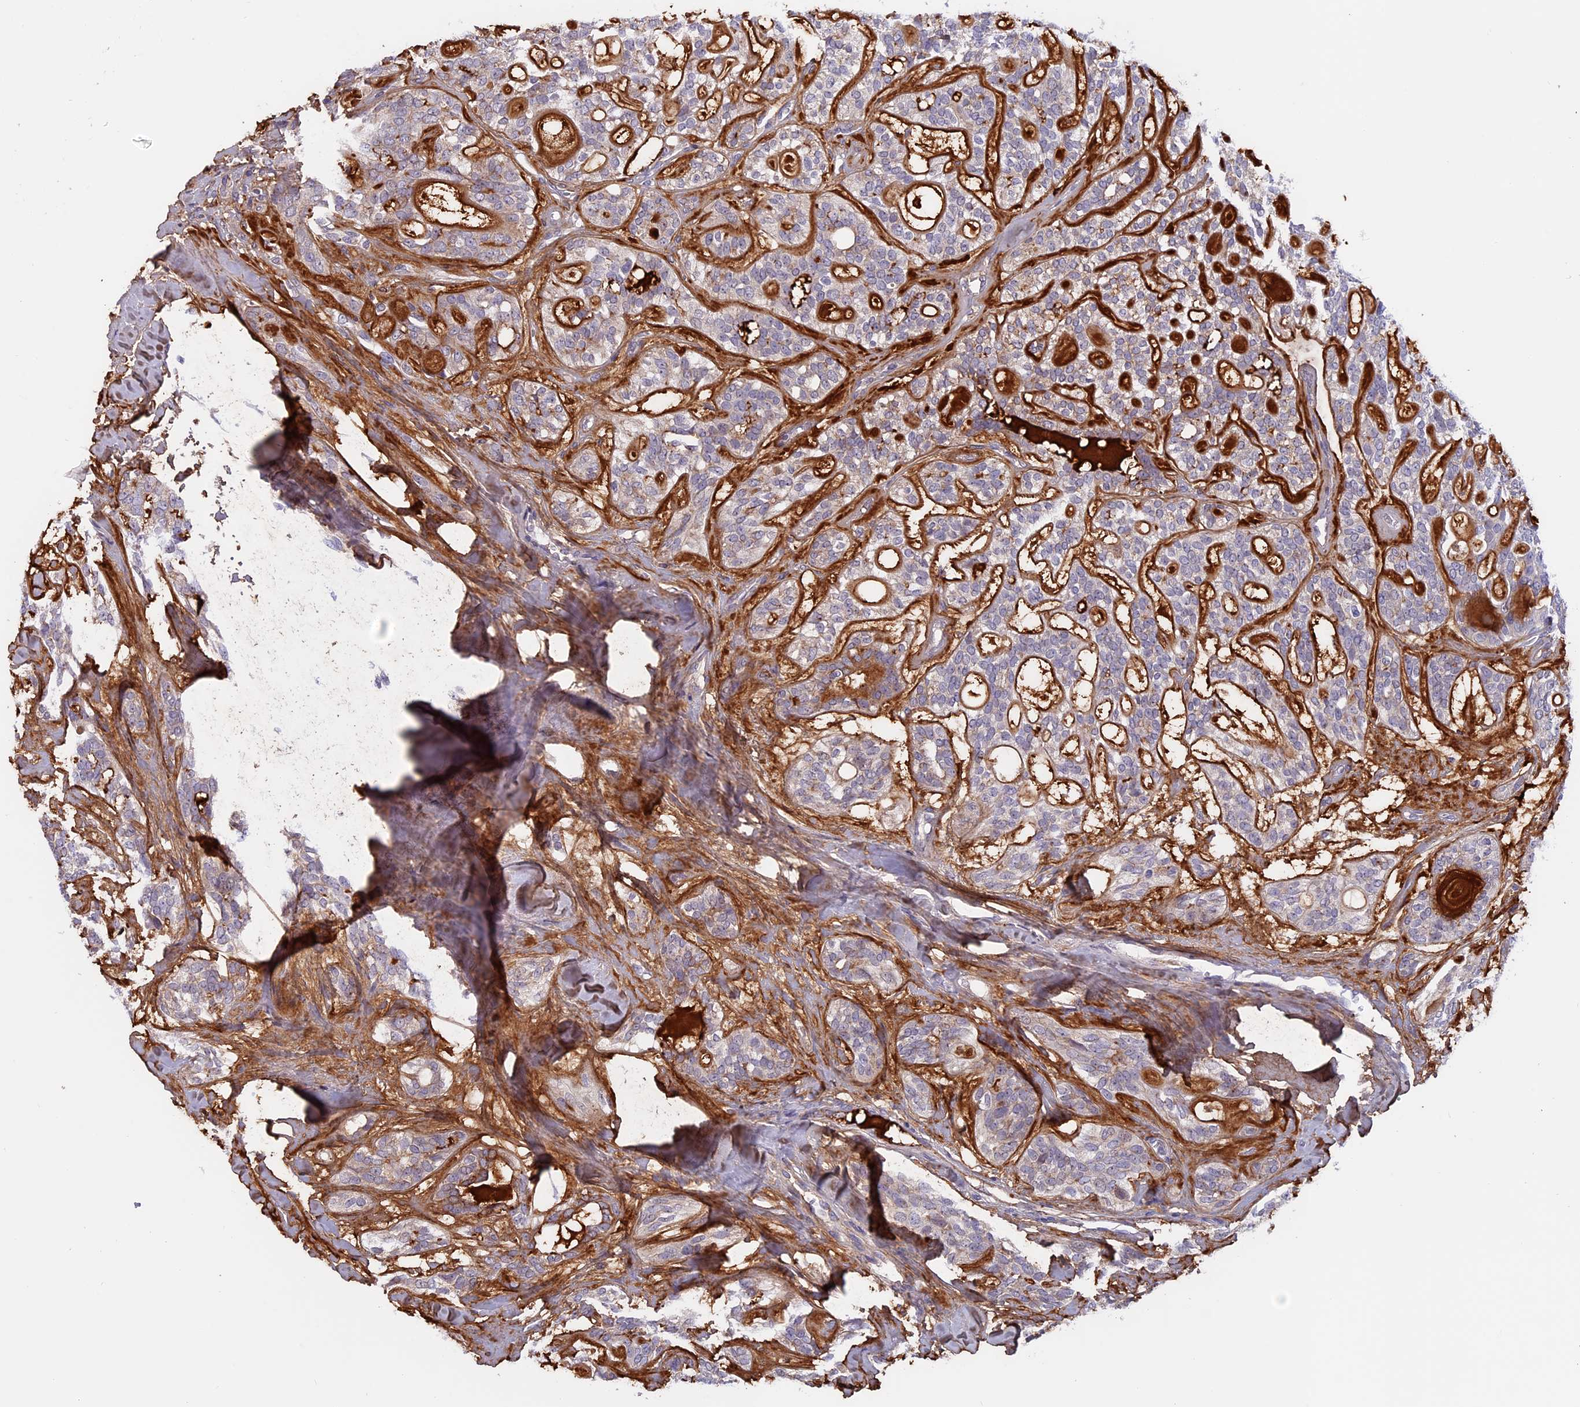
{"staining": {"intensity": "negative", "quantity": "none", "location": "none"}, "tissue": "head and neck cancer", "cell_type": "Tumor cells", "image_type": "cancer", "snomed": [{"axis": "morphology", "description": "Adenocarcinoma, NOS"}, {"axis": "topography", "description": "Head-Neck"}], "caption": "High magnification brightfield microscopy of head and neck adenocarcinoma stained with DAB (brown) and counterstained with hematoxylin (blue): tumor cells show no significant positivity.", "gene": "COL4A3", "patient": {"sex": "male", "age": 66}}